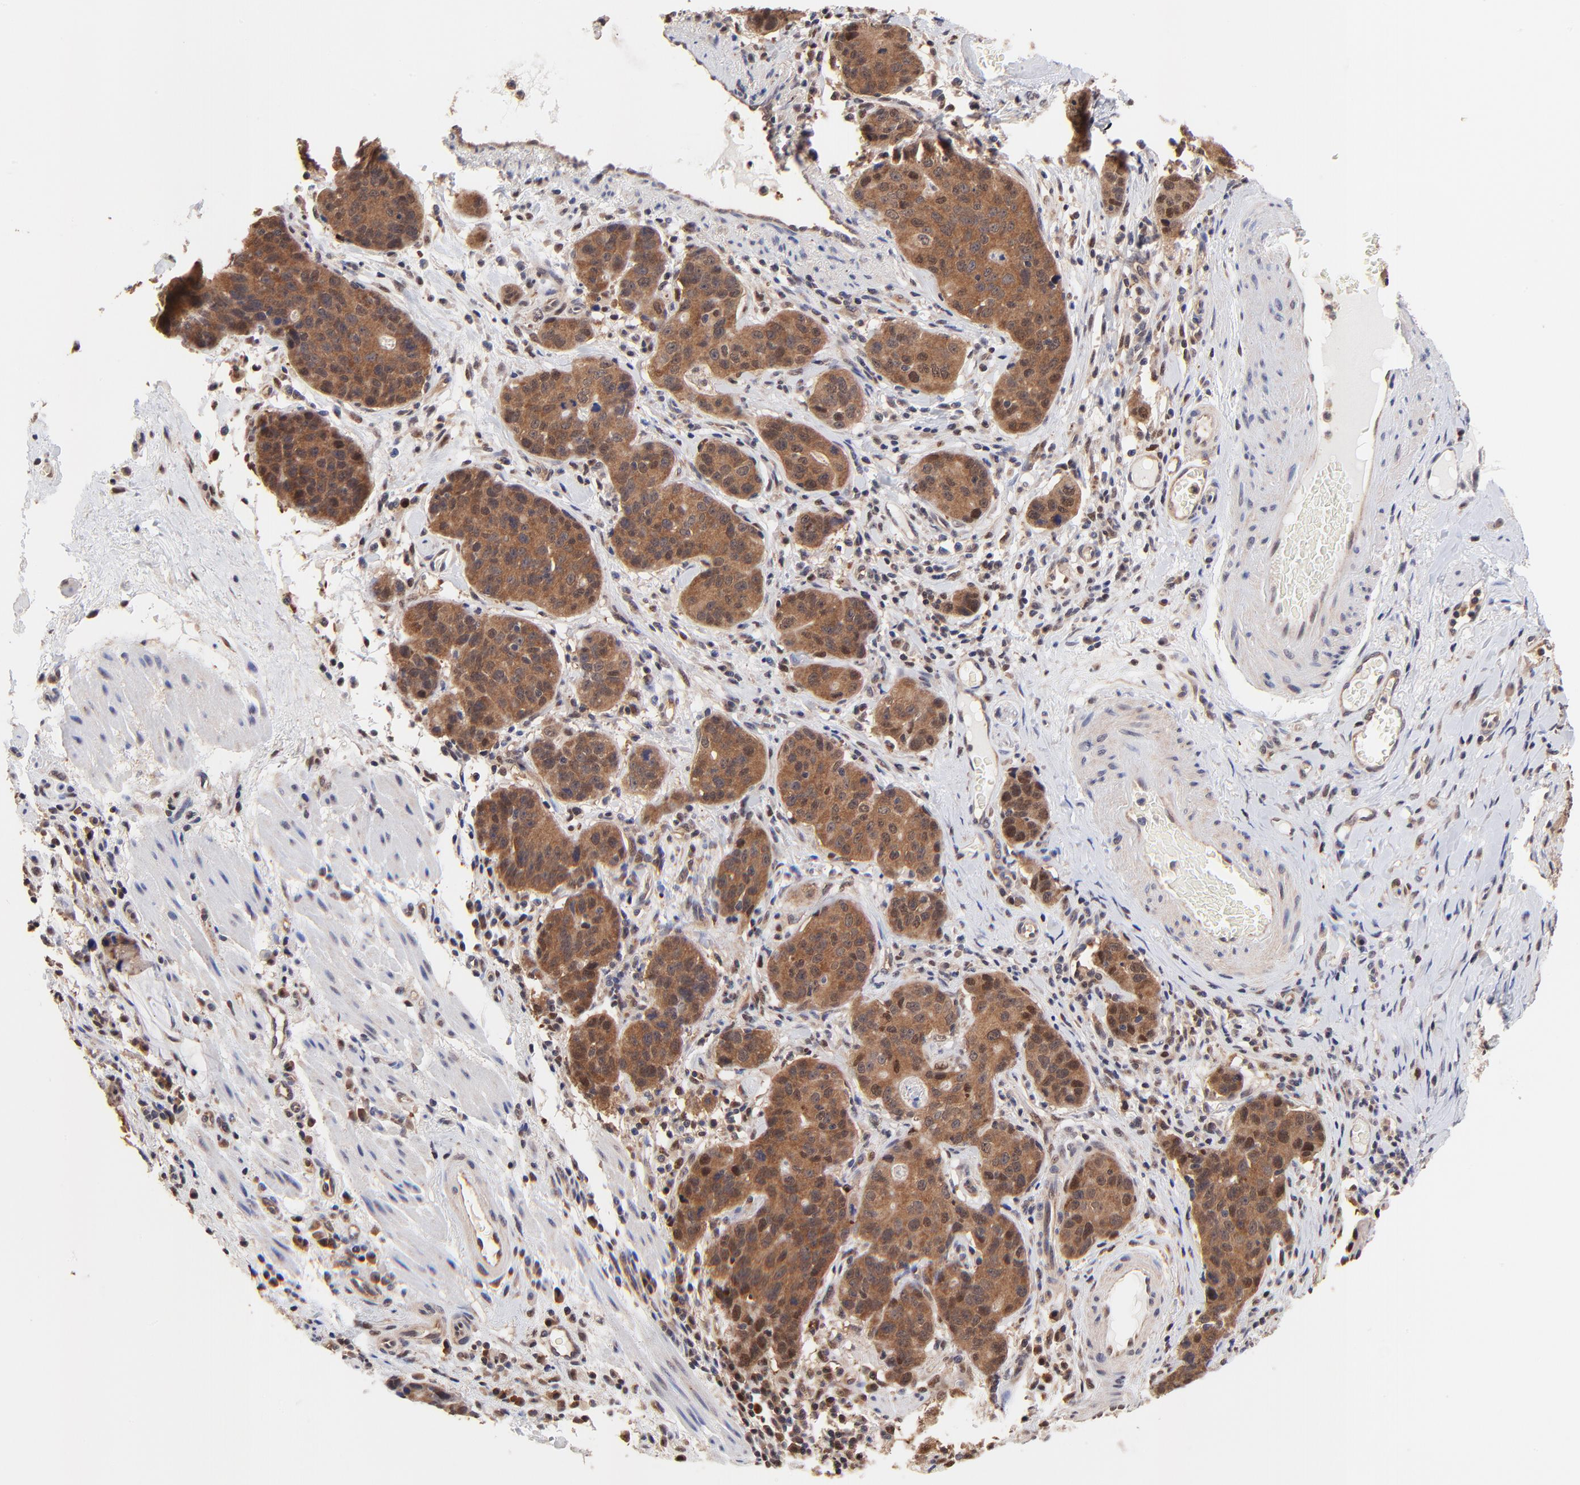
{"staining": {"intensity": "strong", "quantity": ">75%", "location": "cytoplasmic/membranous"}, "tissue": "stomach cancer", "cell_type": "Tumor cells", "image_type": "cancer", "snomed": [{"axis": "morphology", "description": "Adenocarcinoma, NOS"}, {"axis": "topography", "description": "Esophagus"}, {"axis": "topography", "description": "Stomach"}], "caption": "This is a micrograph of immunohistochemistry staining of adenocarcinoma (stomach), which shows strong expression in the cytoplasmic/membranous of tumor cells.", "gene": "PSMA6", "patient": {"sex": "male", "age": 74}}